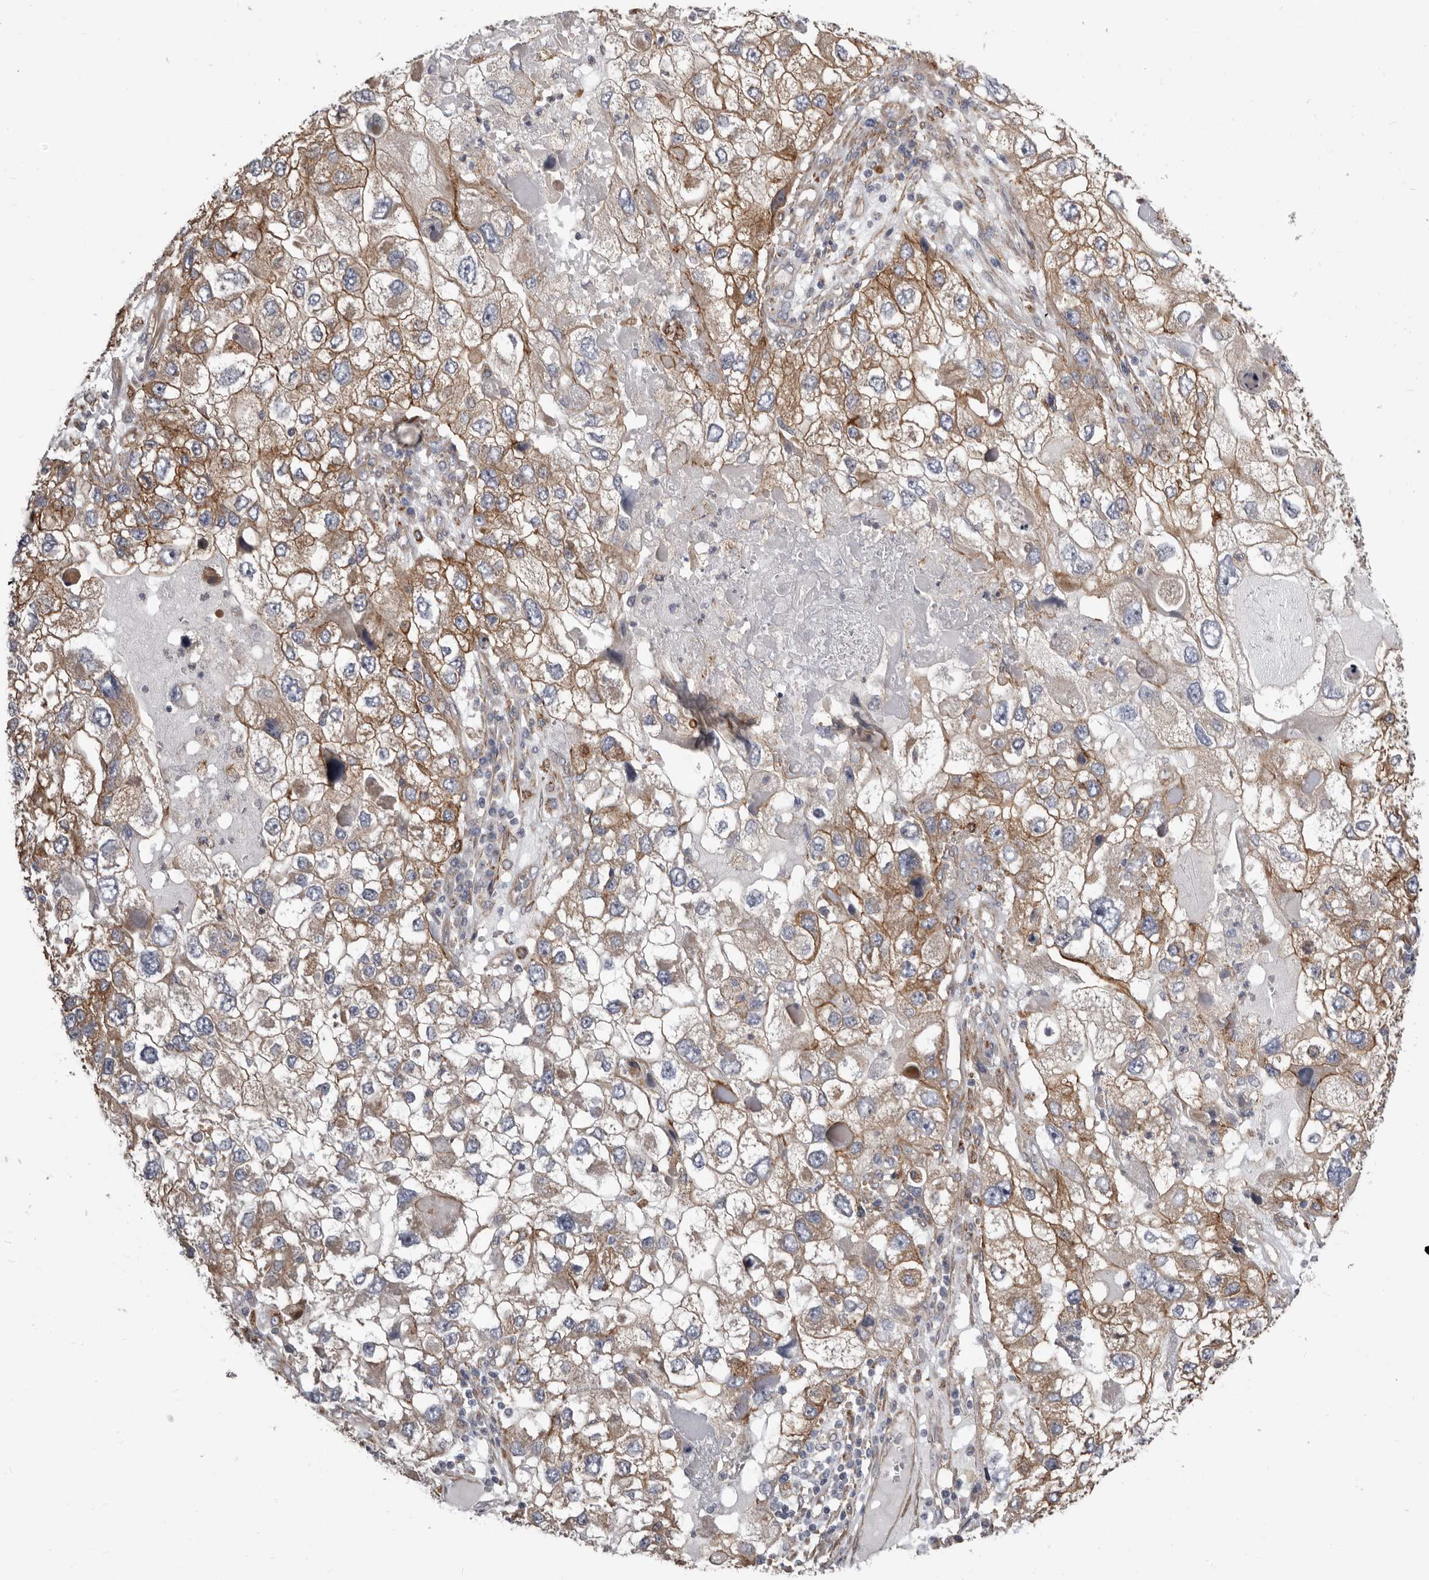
{"staining": {"intensity": "moderate", "quantity": ">75%", "location": "cytoplasmic/membranous"}, "tissue": "endometrial cancer", "cell_type": "Tumor cells", "image_type": "cancer", "snomed": [{"axis": "morphology", "description": "Adenocarcinoma, NOS"}, {"axis": "topography", "description": "Endometrium"}], "caption": "A medium amount of moderate cytoplasmic/membranous expression is present in about >75% of tumor cells in endometrial cancer (adenocarcinoma) tissue.", "gene": "ENAH", "patient": {"sex": "female", "age": 49}}